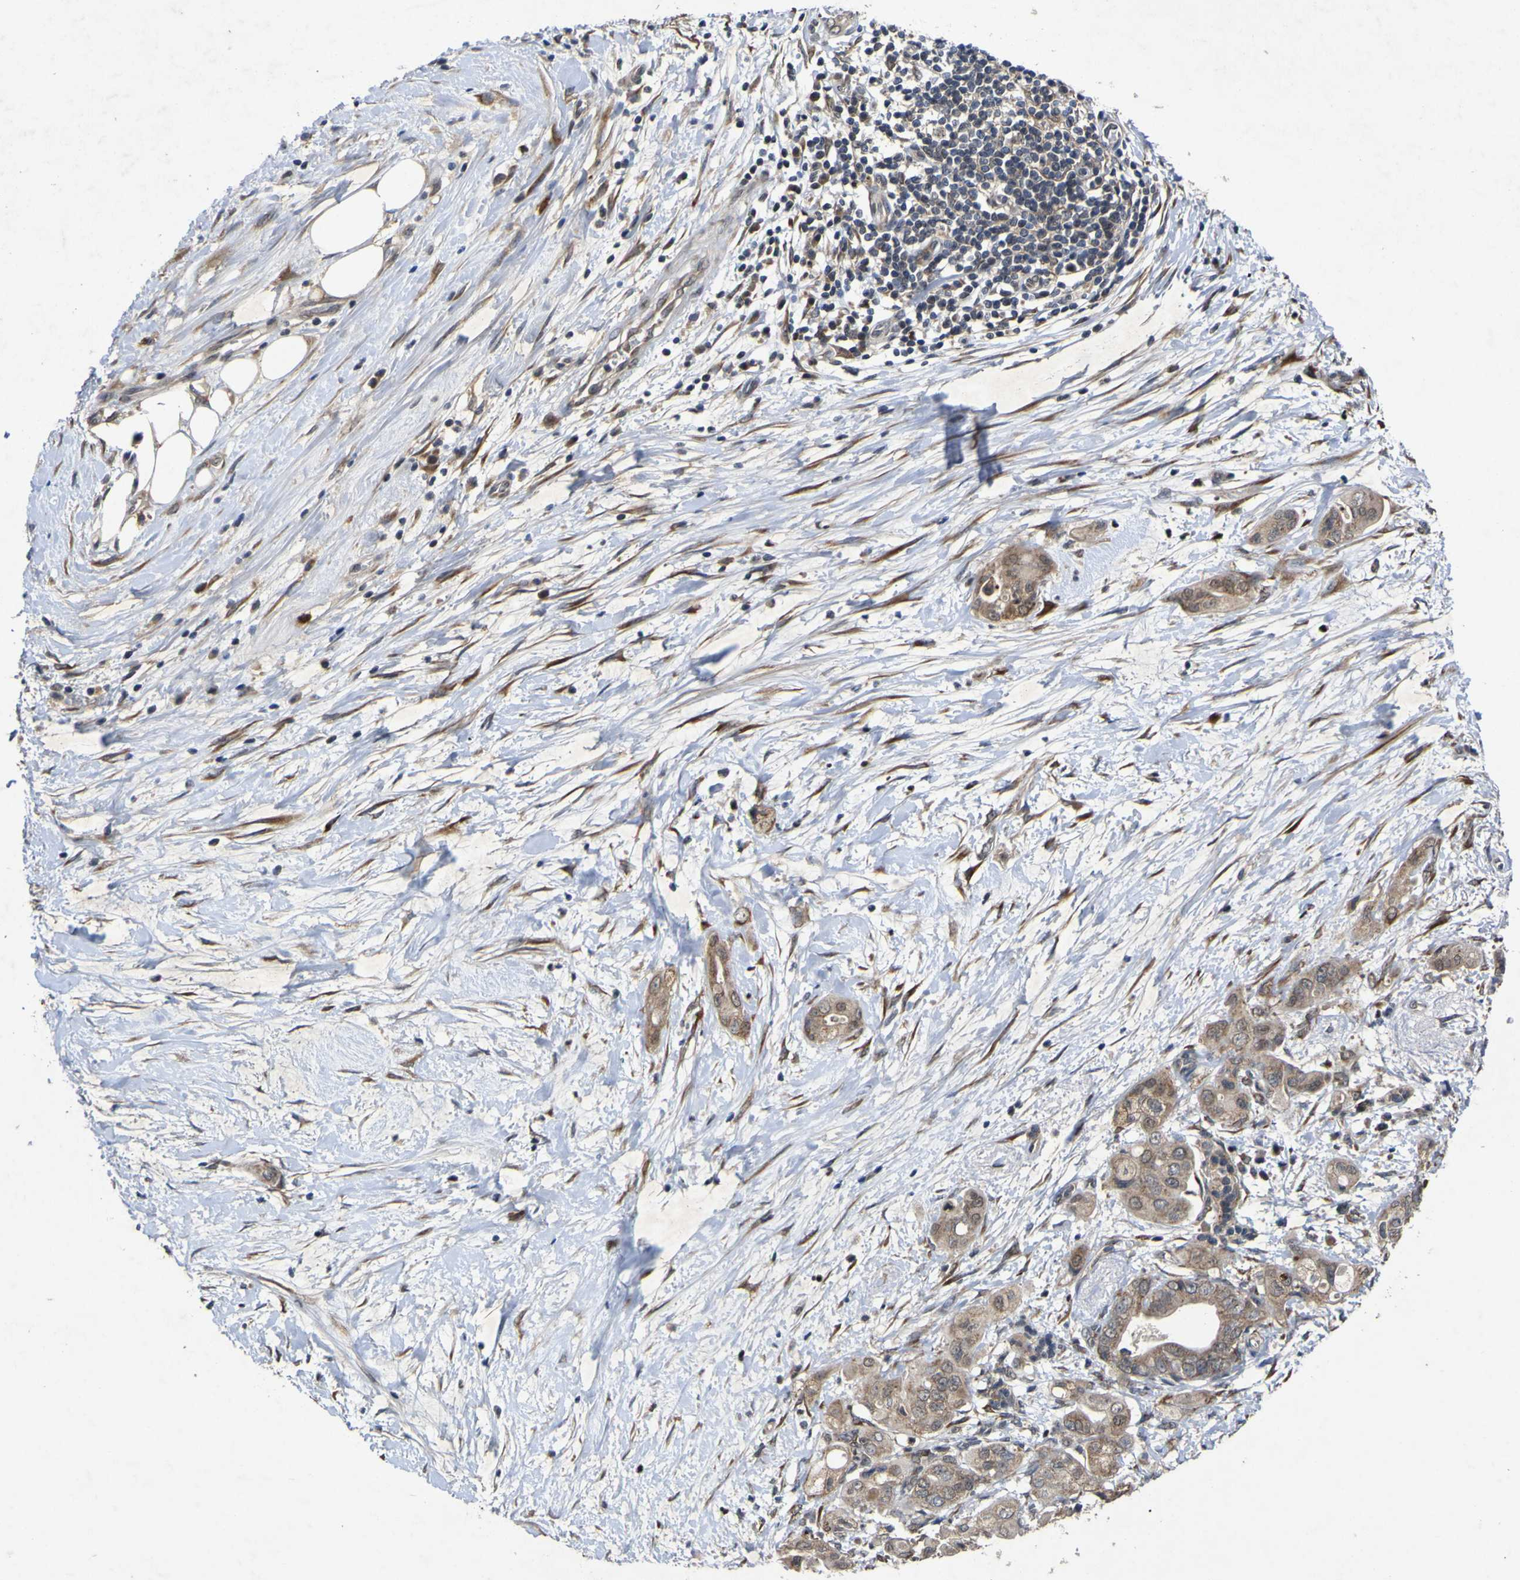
{"staining": {"intensity": "moderate", "quantity": ">75%", "location": "cytoplasmic/membranous"}, "tissue": "pancreatic cancer", "cell_type": "Tumor cells", "image_type": "cancer", "snomed": [{"axis": "morphology", "description": "Adenocarcinoma, NOS"}, {"axis": "topography", "description": "Pancreas"}], "caption": "This histopathology image displays immunohistochemistry (IHC) staining of pancreatic adenocarcinoma, with medium moderate cytoplasmic/membranous staining in approximately >75% of tumor cells.", "gene": "IRAK2", "patient": {"sex": "female", "age": 75}}